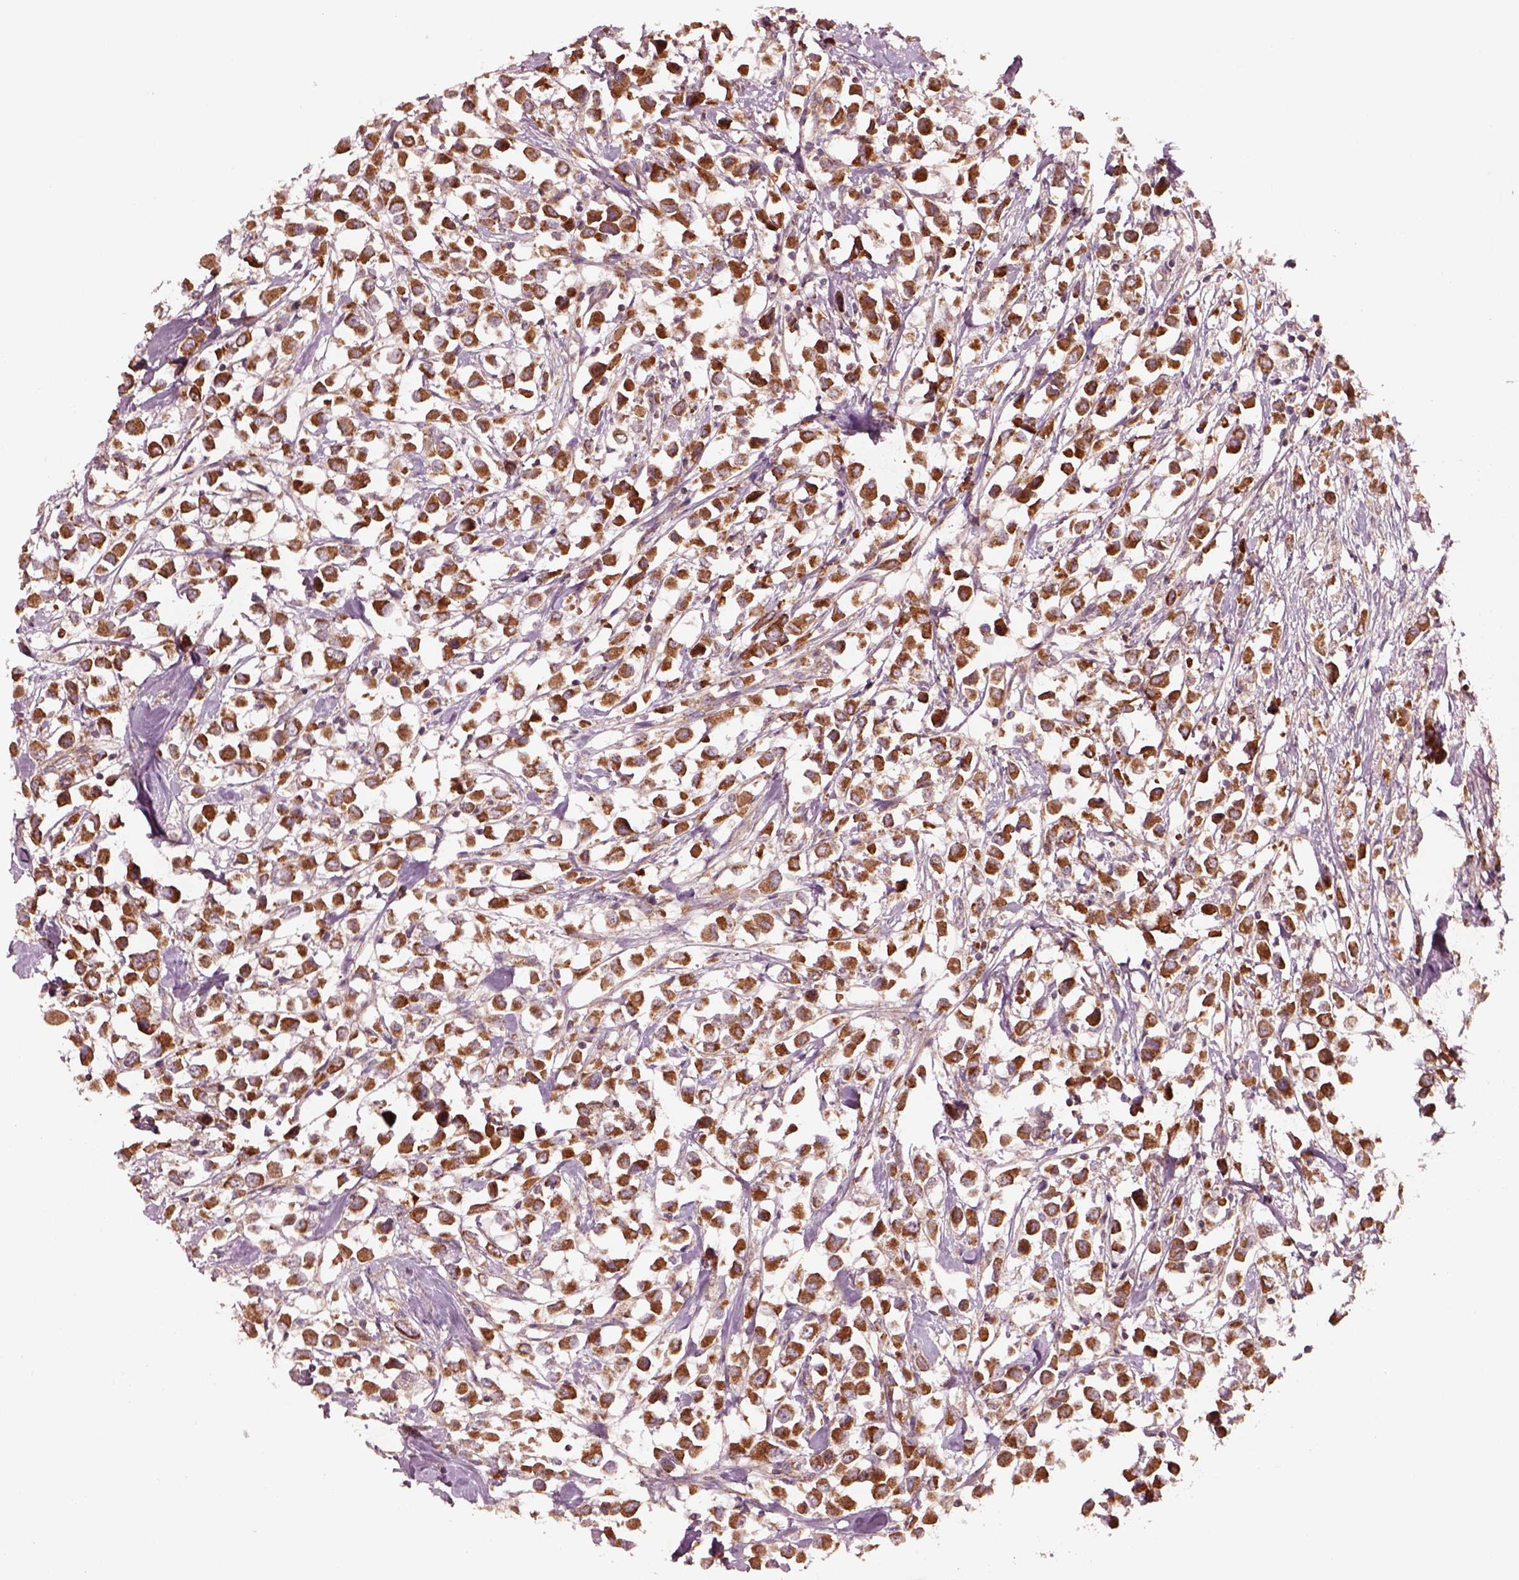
{"staining": {"intensity": "moderate", "quantity": ">75%", "location": "cytoplasmic/membranous"}, "tissue": "breast cancer", "cell_type": "Tumor cells", "image_type": "cancer", "snomed": [{"axis": "morphology", "description": "Duct carcinoma"}, {"axis": "topography", "description": "Breast"}], "caption": "Protein expression analysis of human infiltrating ductal carcinoma (breast) reveals moderate cytoplasmic/membranous staining in about >75% of tumor cells.", "gene": "SLC25A5", "patient": {"sex": "female", "age": 61}}